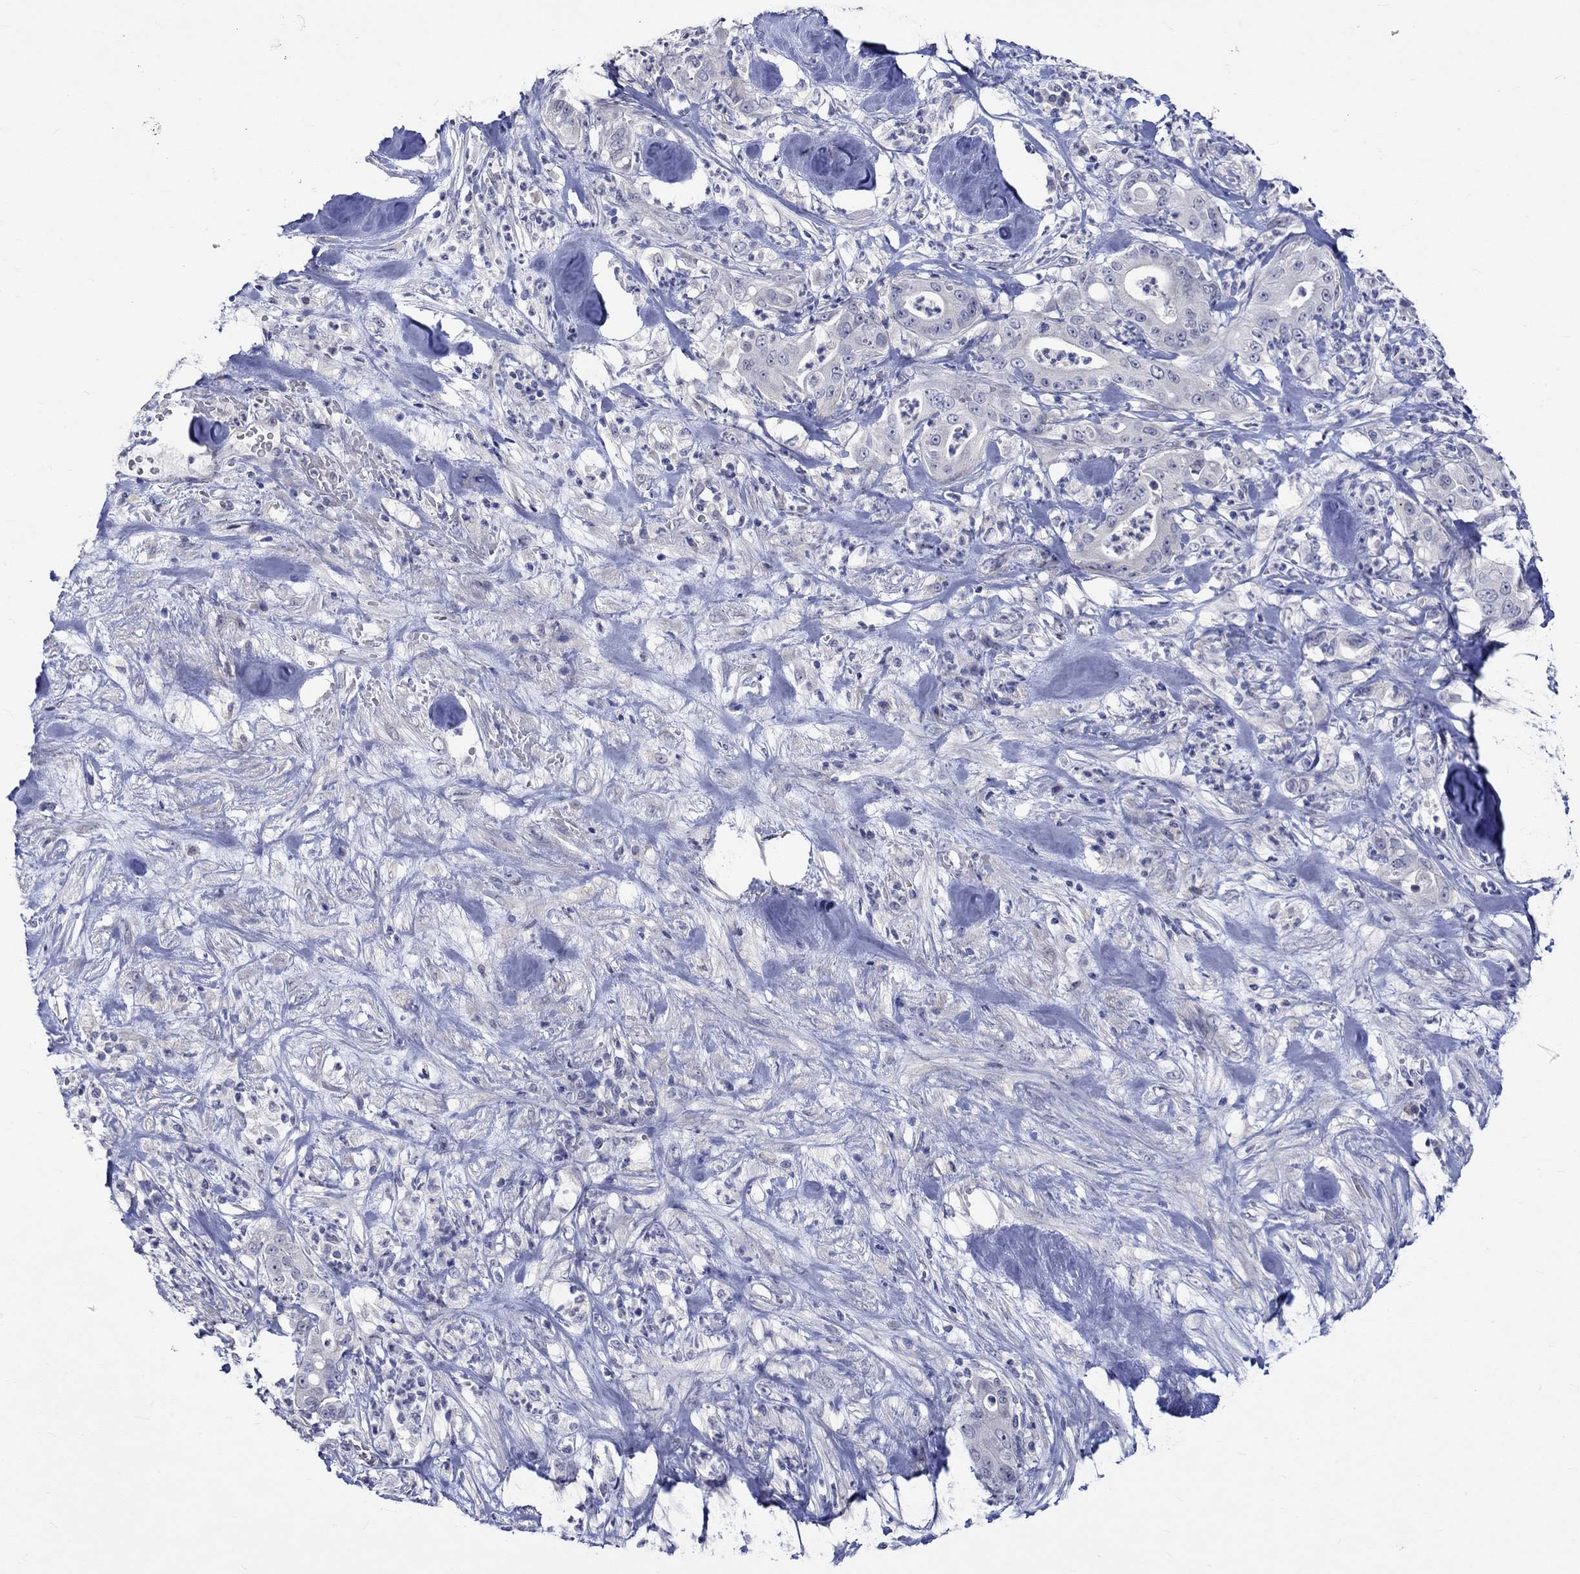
{"staining": {"intensity": "negative", "quantity": "none", "location": "none"}, "tissue": "pancreatic cancer", "cell_type": "Tumor cells", "image_type": "cancer", "snomed": [{"axis": "morphology", "description": "Adenocarcinoma, NOS"}, {"axis": "topography", "description": "Pancreas"}], "caption": "Tumor cells show no significant staining in pancreatic cancer.", "gene": "CRYAB", "patient": {"sex": "male", "age": 71}}